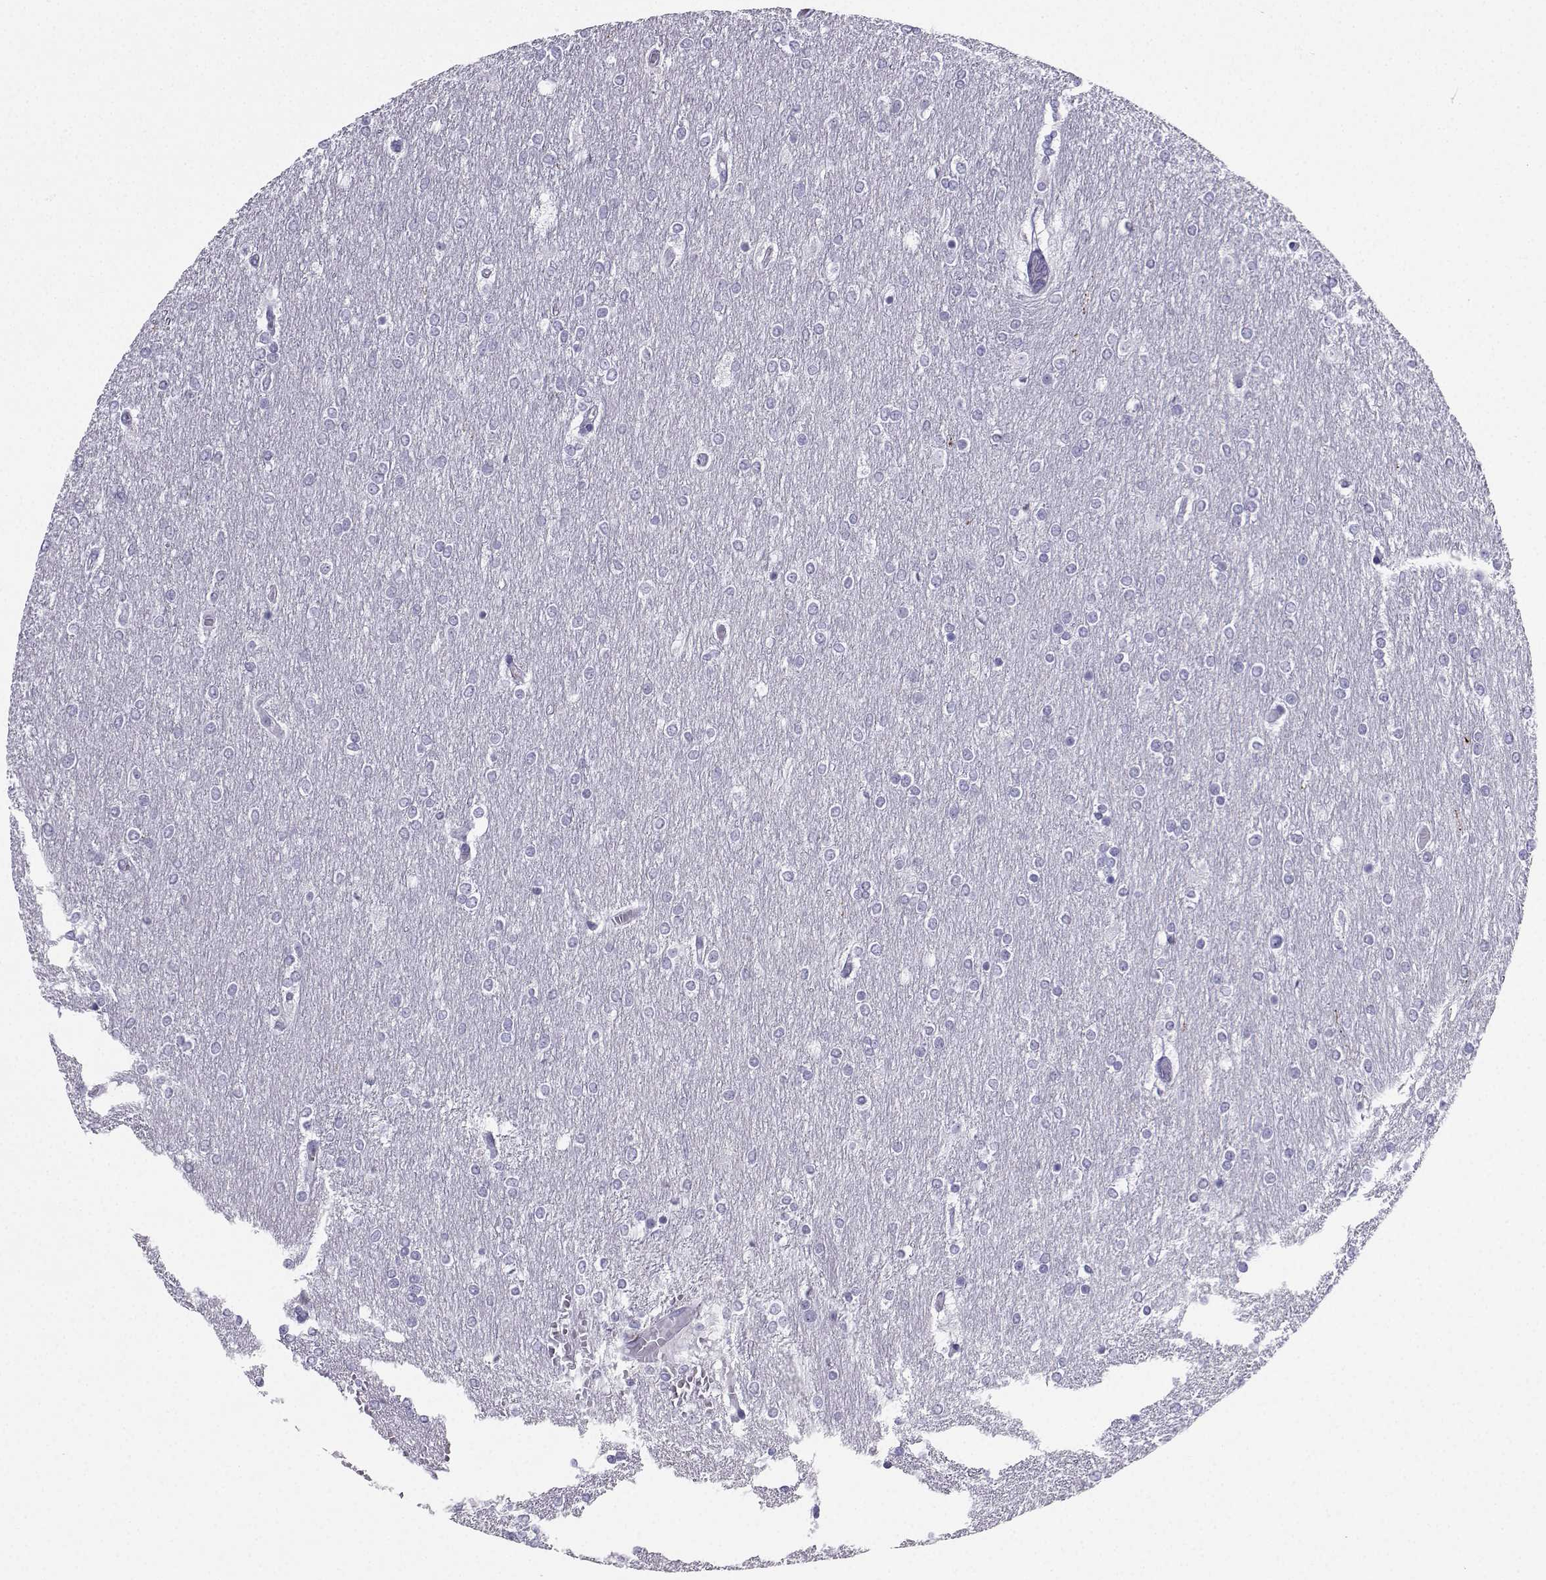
{"staining": {"intensity": "negative", "quantity": "none", "location": "none"}, "tissue": "glioma", "cell_type": "Tumor cells", "image_type": "cancer", "snomed": [{"axis": "morphology", "description": "Glioma, malignant, High grade"}, {"axis": "topography", "description": "Brain"}], "caption": "Human malignant glioma (high-grade) stained for a protein using immunohistochemistry displays no positivity in tumor cells.", "gene": "SLC18A2", "patient": {"sex": "female", "age": 61}}